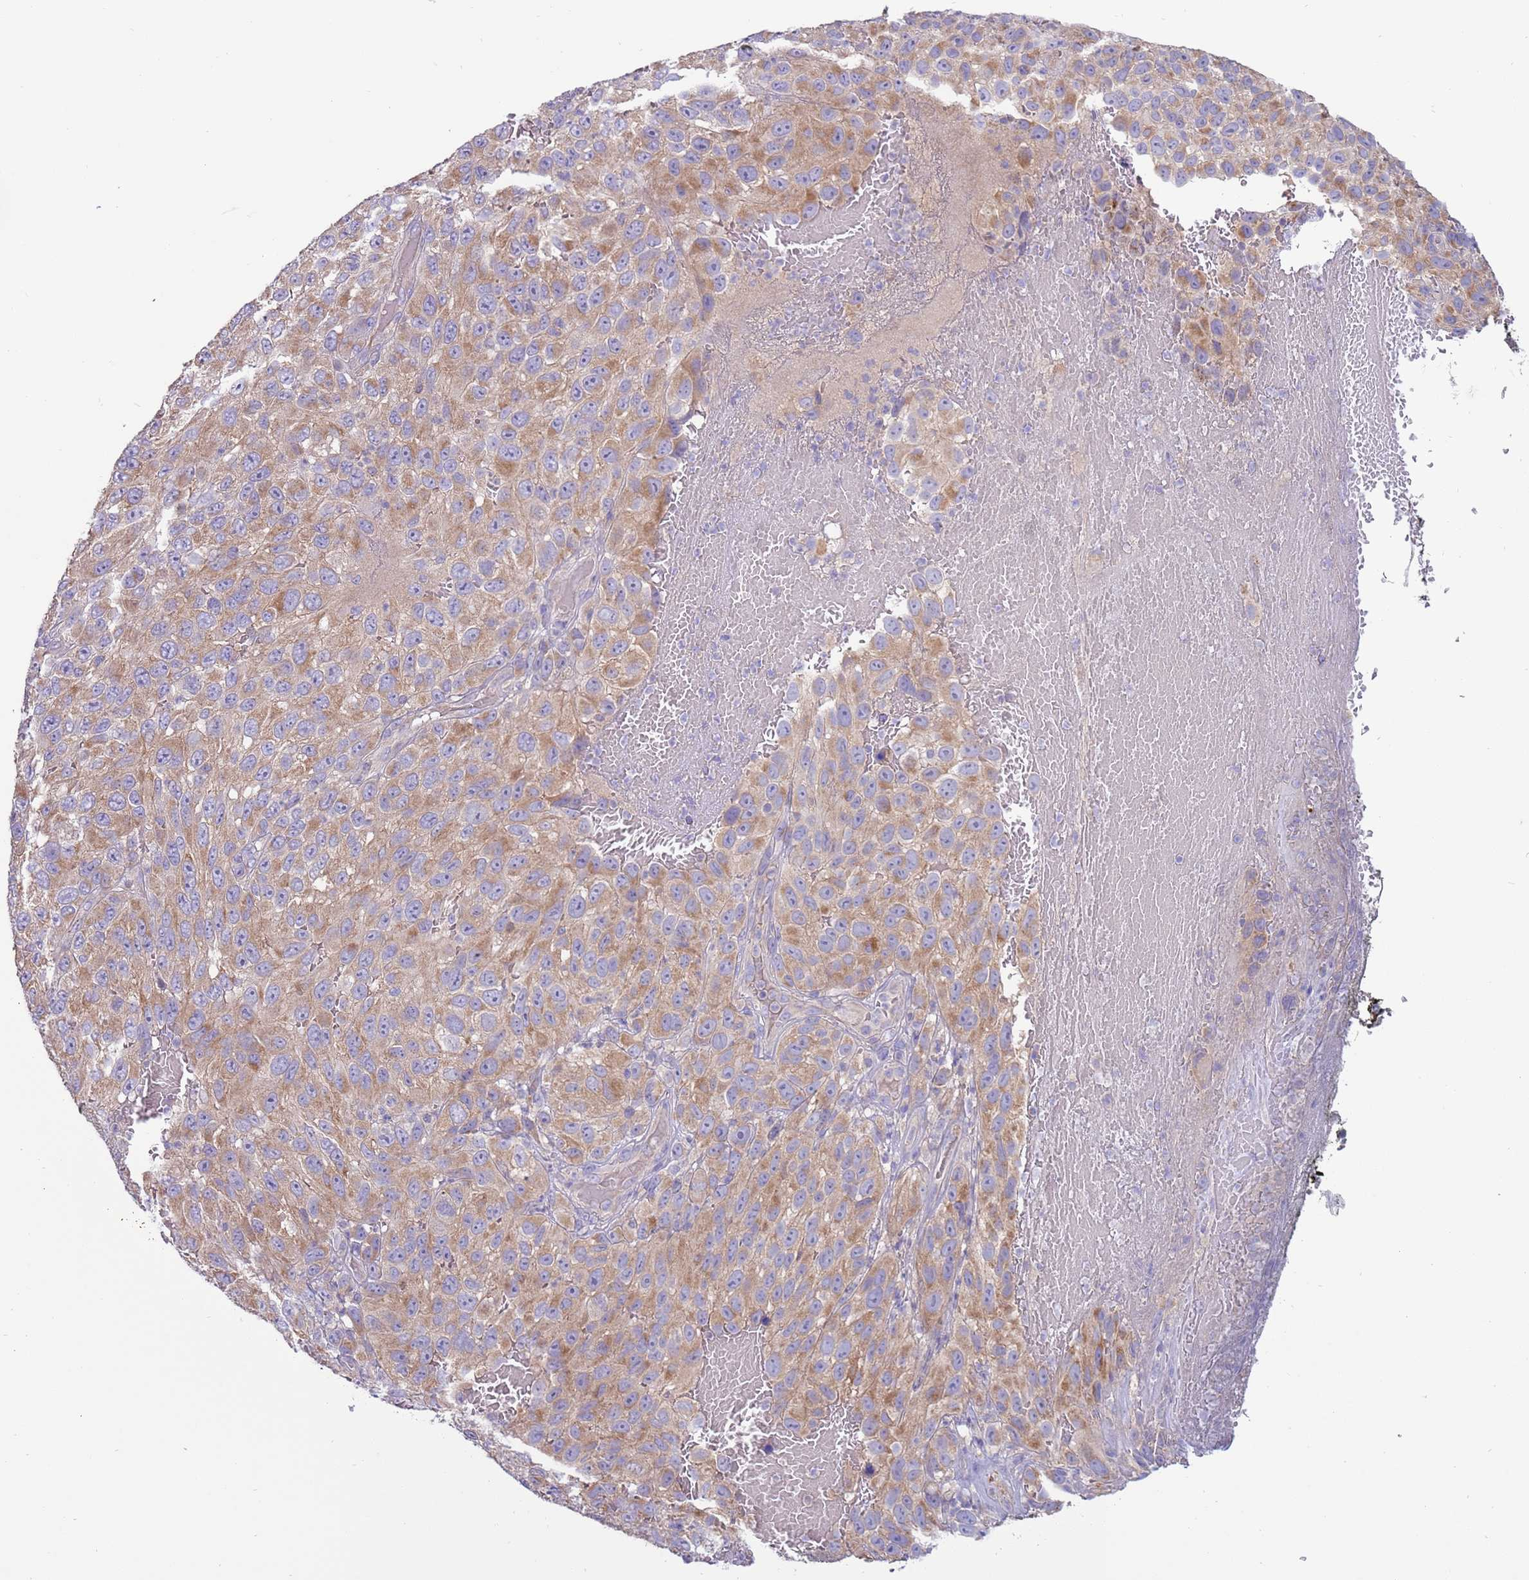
{"staining": {"intensity": "moderate", "quantity": ">75%", "location": "cytoplasmic/membranous"}, "tissue": "melanoma", "cell_type": "Tumor cells", "image_type": "cancer", "snomed": [{"axis": "morphology", "description": "Normal tissue, NOS"}, {"axis": "morphology", "description": "Malignant melanoma, NOS"}, {"axis": "topography", "description": "Skin"}], "caption": "Protein staining reveals moderate cytoplasmic/membranous staining in about >75% of tumor cells in melanoma. (Brightfield microscopy of DAB IHC at high magnification).", "gene": "UQCRQ", "patient": {"sex": "female", "age": 96}}